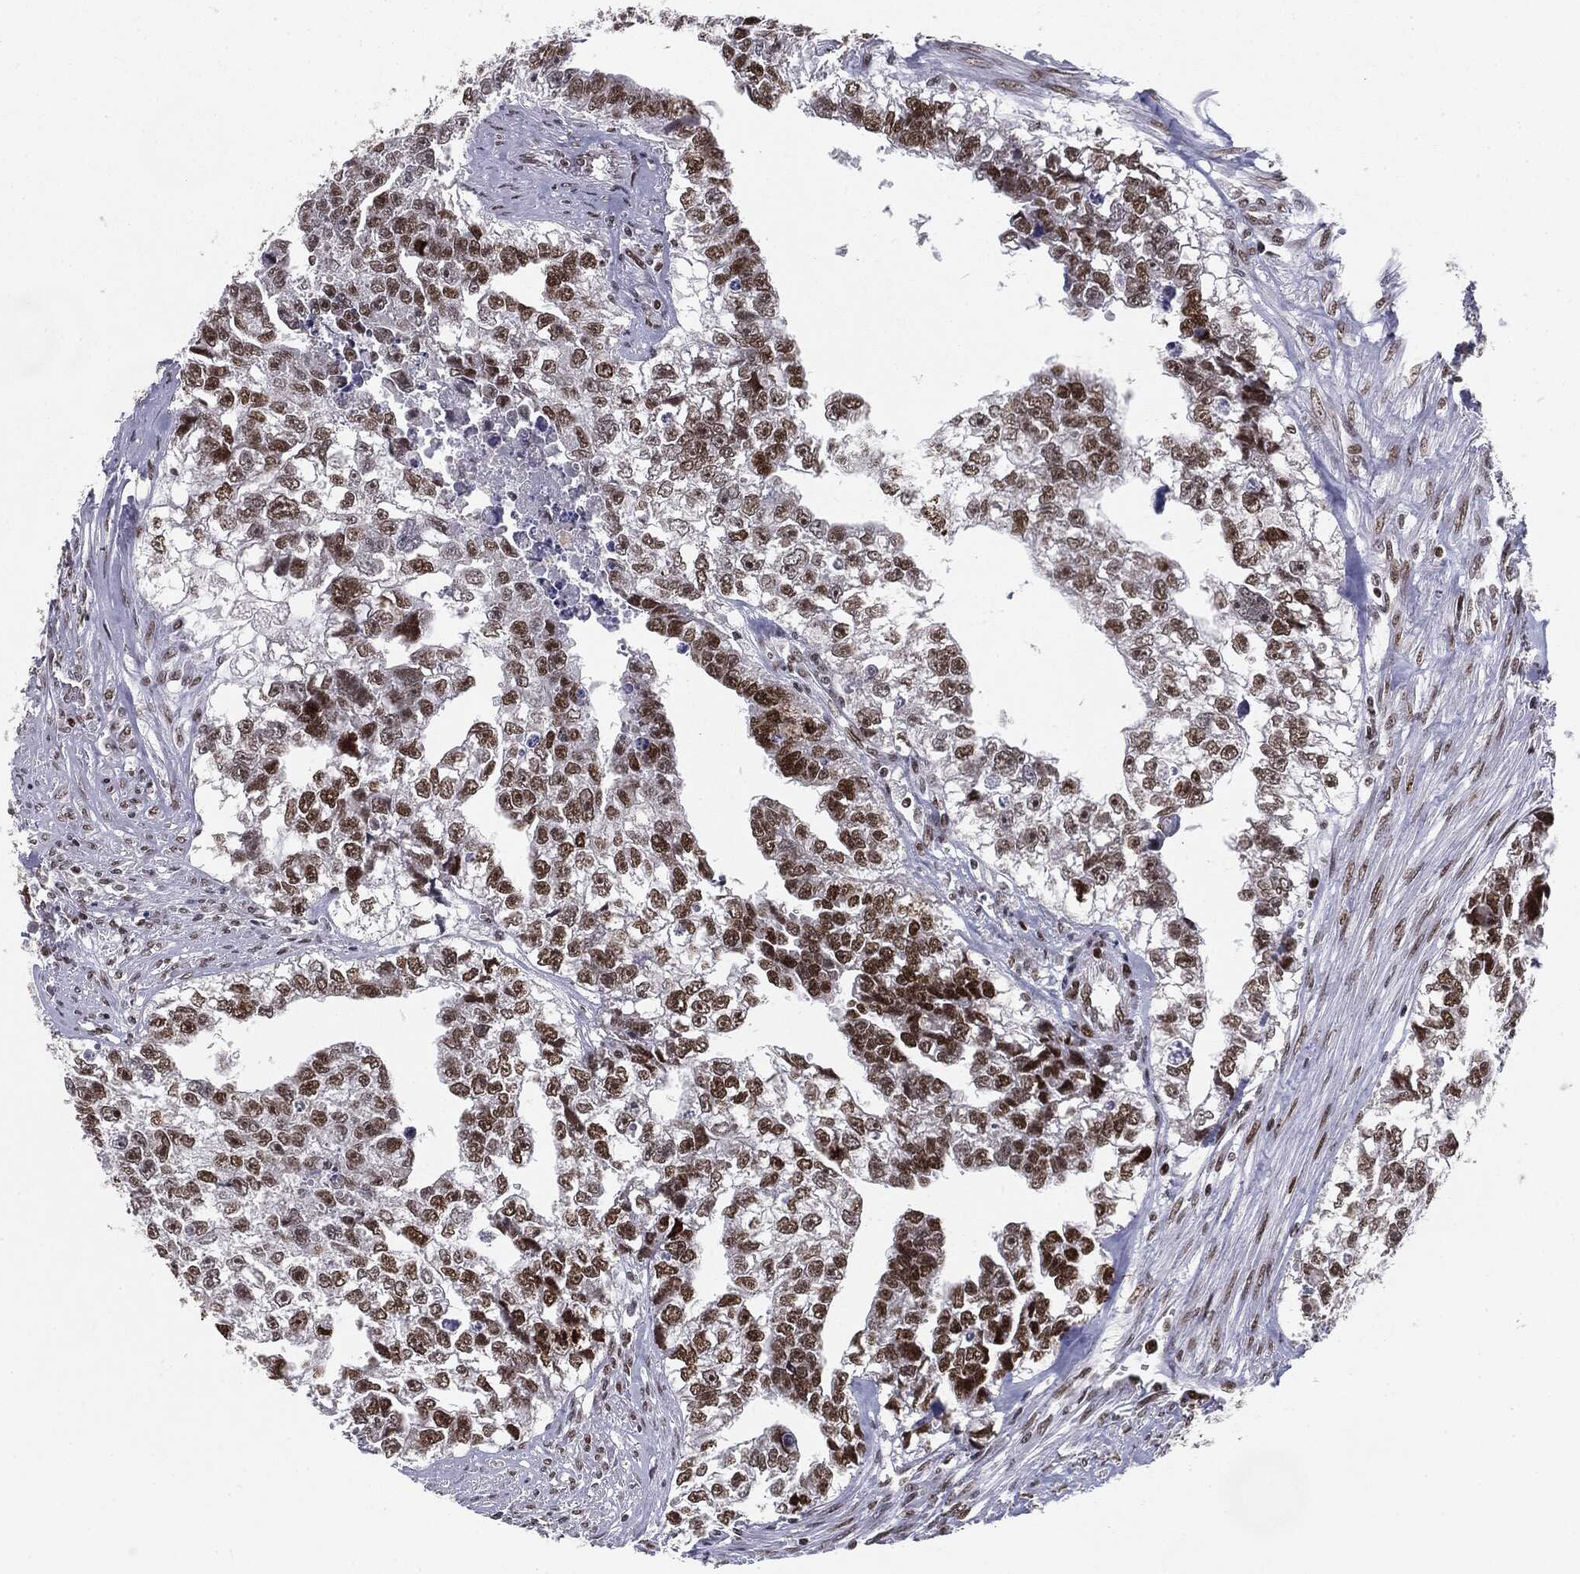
{"staining": {"intensity": "strong", "quantity": ">75%", "location": "nuclear"}, "tissue": "testis cancer", "cell_type": "Tumor cells", "image_type": "cancer", "snomed": [{"axis": "morphology", "description": "Carcinoma, Embryonal, NOS"}, {"axis": "morphology", "description": "Teratoma, malignant, NOS"}, {"axis": "topography", "description": "Testis"}], "caption": "A micrograph of testis cancer stained for a protein exhibits strong nuclear brown staining in tumor cells.", "gene": "MDC1", "patient": {"sex": "male", "age": 44}}